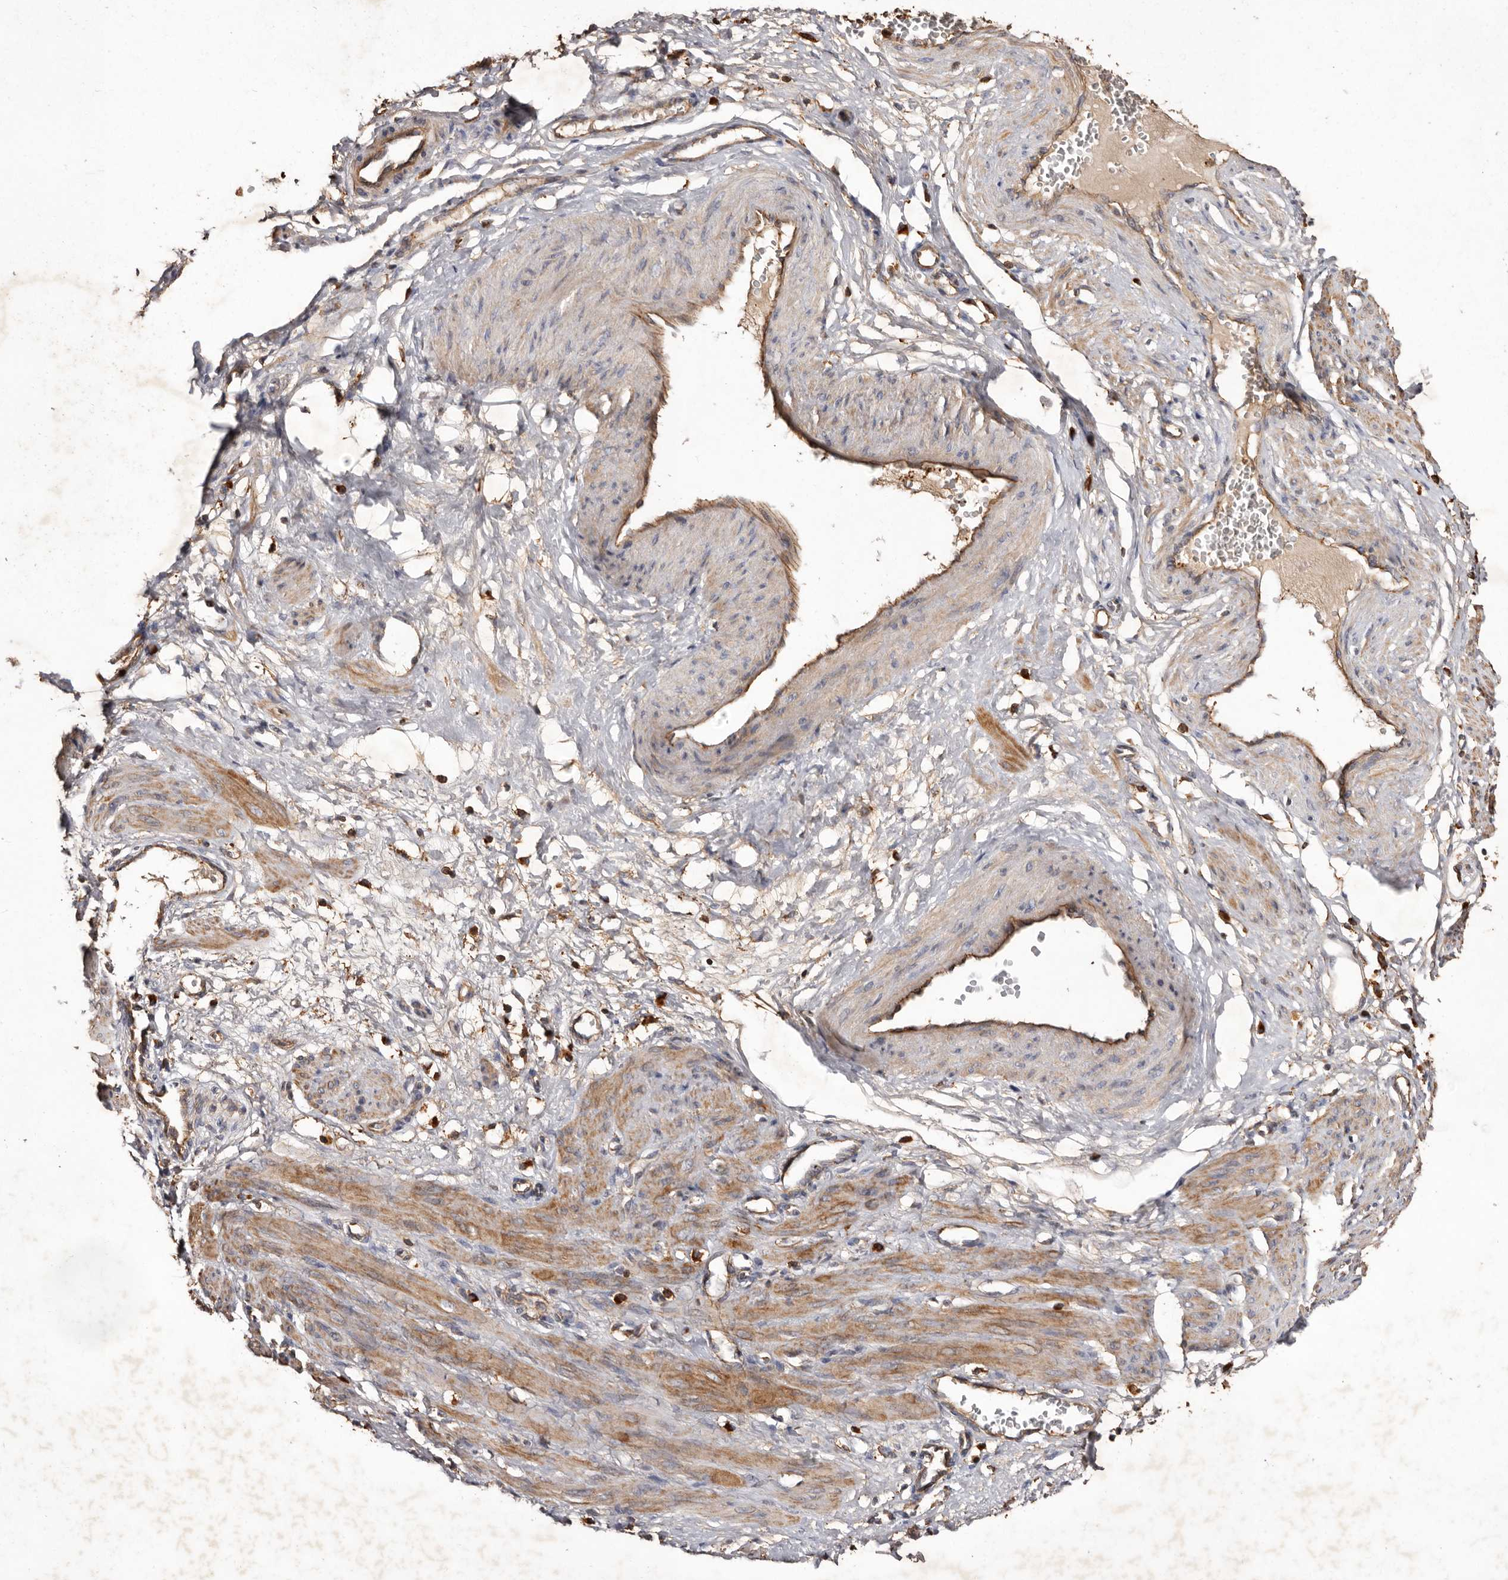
{"staining": {"intensity": "moderate", "quantity": ">75%", "location": "cytoplasmic/membranous"}, "tissue": "smooth muscle", "cell_type": "Smooth muscle cells", "image_type": "normal", "snomed": [{"axis": "morphology", "description": "Normal tissue, NOS"}, {"axis": "topography", "description": "Endometrium"}], "caption": "This histopathology image exhibits immunohistochemistry staining of normal smooth muscle, with medium moderate cytoplasmic/membranous positivity in approximately >75% of smooth muscle cells.", "gene": "COQ8B", "patient": {"sex": "female", "age": 33}}